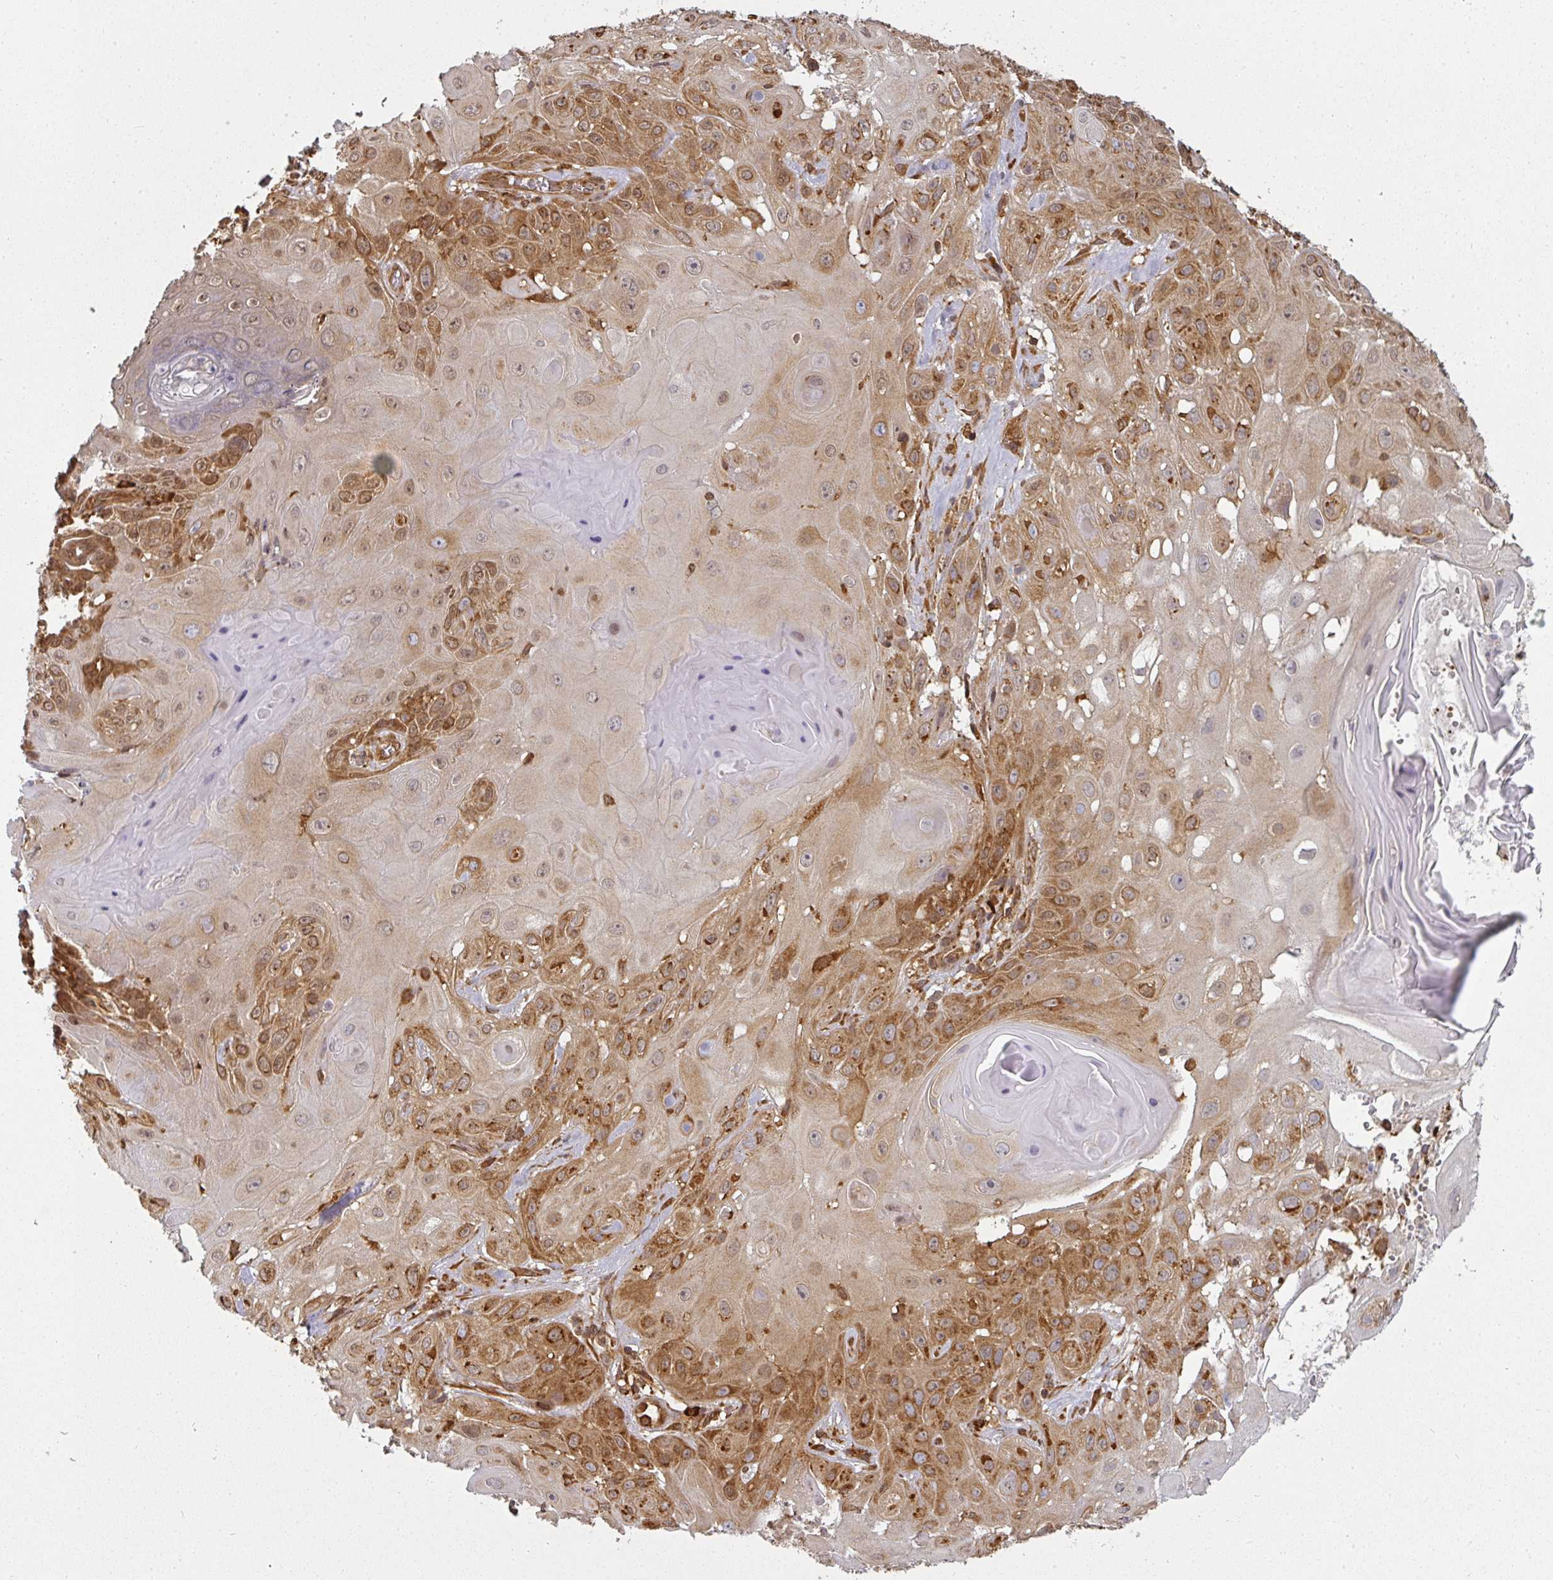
{"staining": {"intensity": "moderate", "quantity": "25%-75%", "location": "cytoplasmic/membranous"}, "tissue": "skin cancer", "cell_type": "Tumor cells", "image_type": "cancer", "snomed": [{"axis": "morphology", "description": "Normal tissue, NOS"}, {"axis": "morphology", "description": "Squamous cell carcinoma, NOS"}, {"axis": "topography", "description": "Skin"}, {"axis": "topography", "description": "Cartilage tissue"}], "caption": "About 25%-75% of tumor cells in human skin cancer demonstrate moderate cytoplasmic/membranous protein positivity as visualized by brown immunohistochemical staining.", "gene": "PPP6R3", "patient": {"sex": "female", "age": 79}}